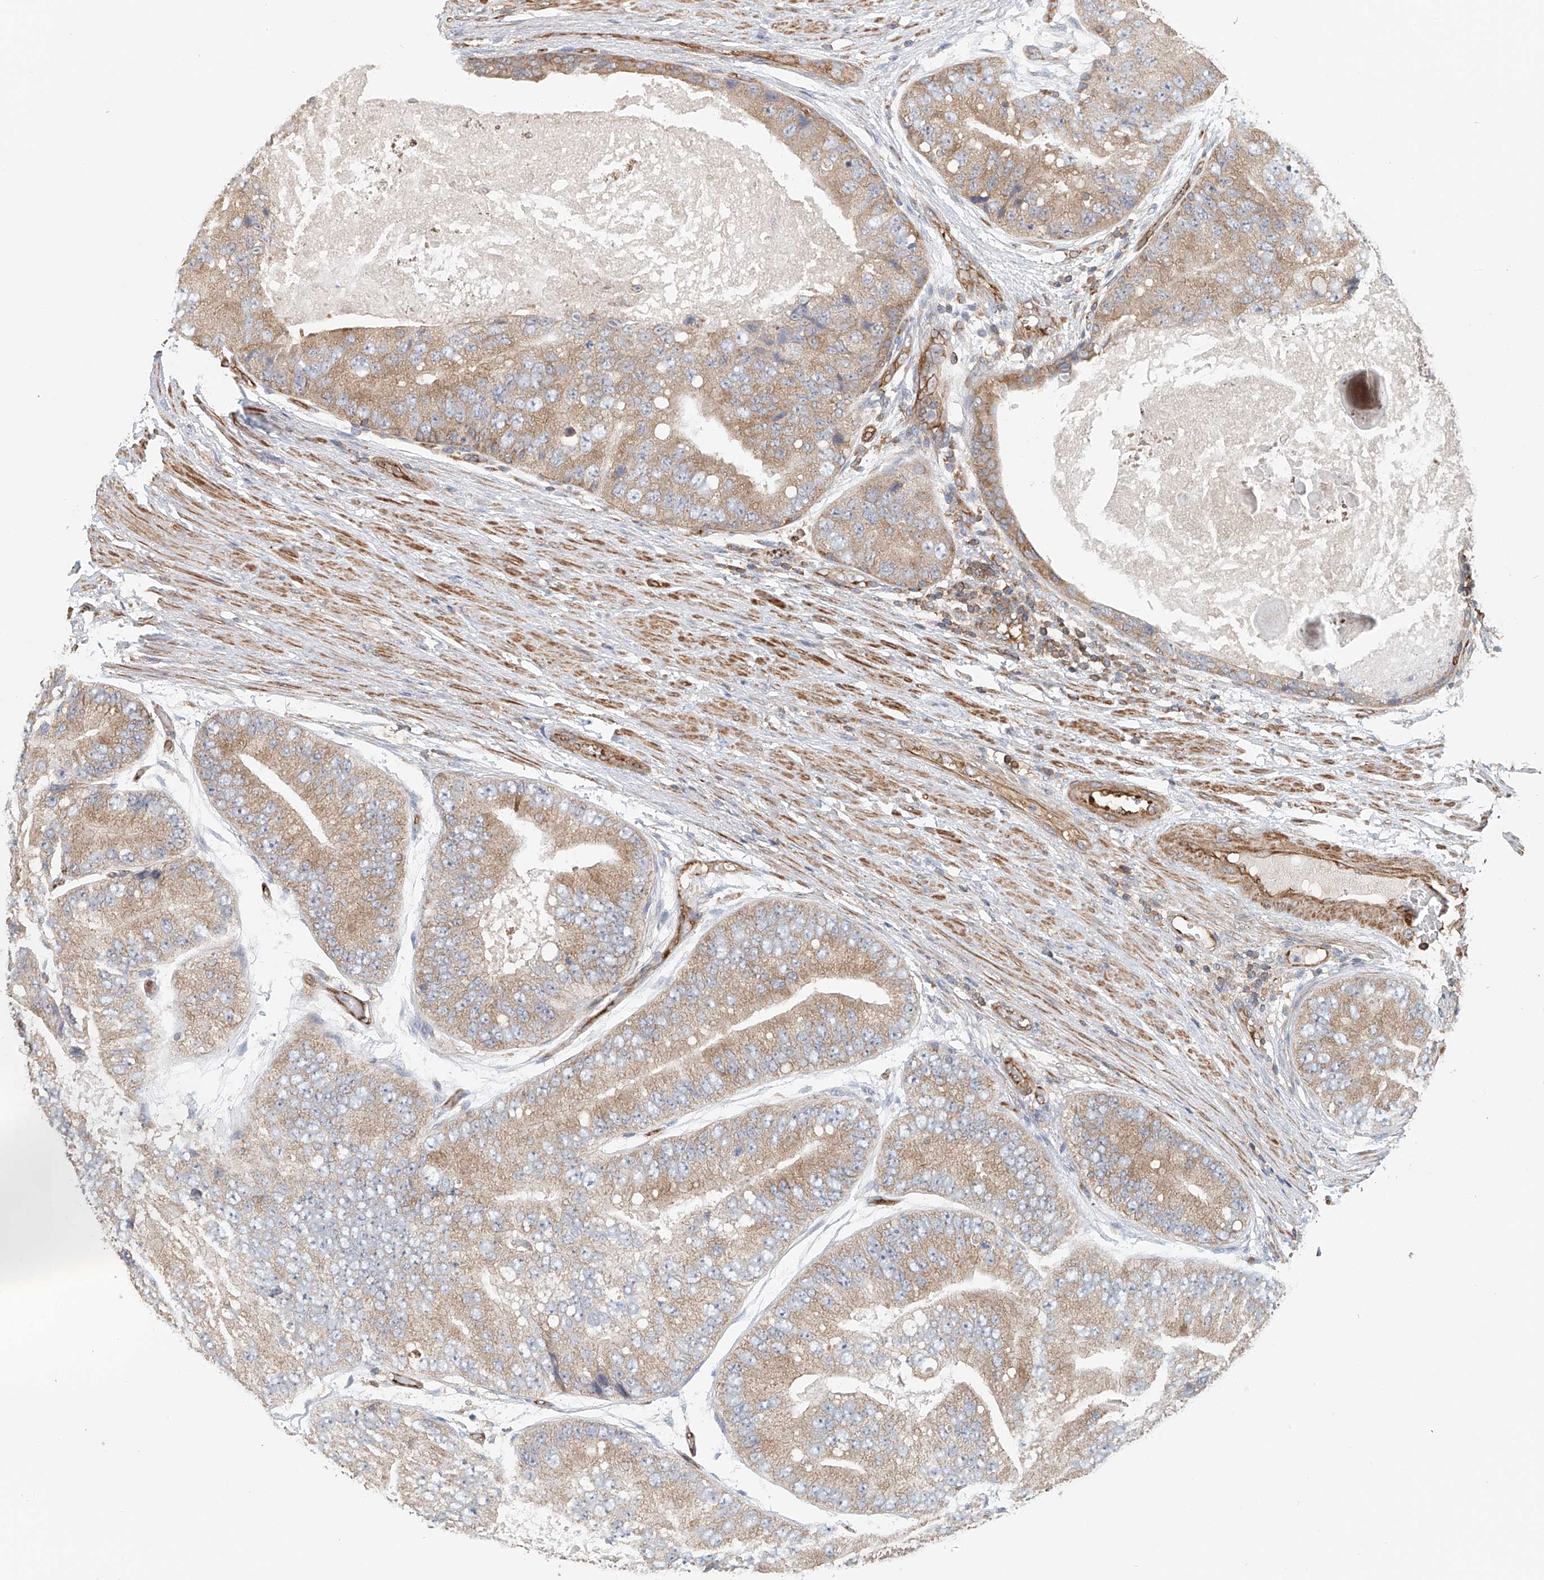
{"staining": {"intensity": "moderate", "quantity": ">75%", "location": "cytoplasmic/membranous"}, "tissue": "prostate cancer", "cell_type": "Tumor cells", "image_type": "cancer", "snomed": [{"axis": "morphology", "description": "Adenocarcinoma, High grade"}, {"axis": "topography", "description": "Prostate"}], "caption": "Prostate adenocarcinoma (high-grade) stained for a protein (brown) demonstrates moderate cytoplasmic/membranous positive expression in approximately >75% of tumor cells.", "gene": "FRYL", "patient": {"sex": "male", "age": 70}}